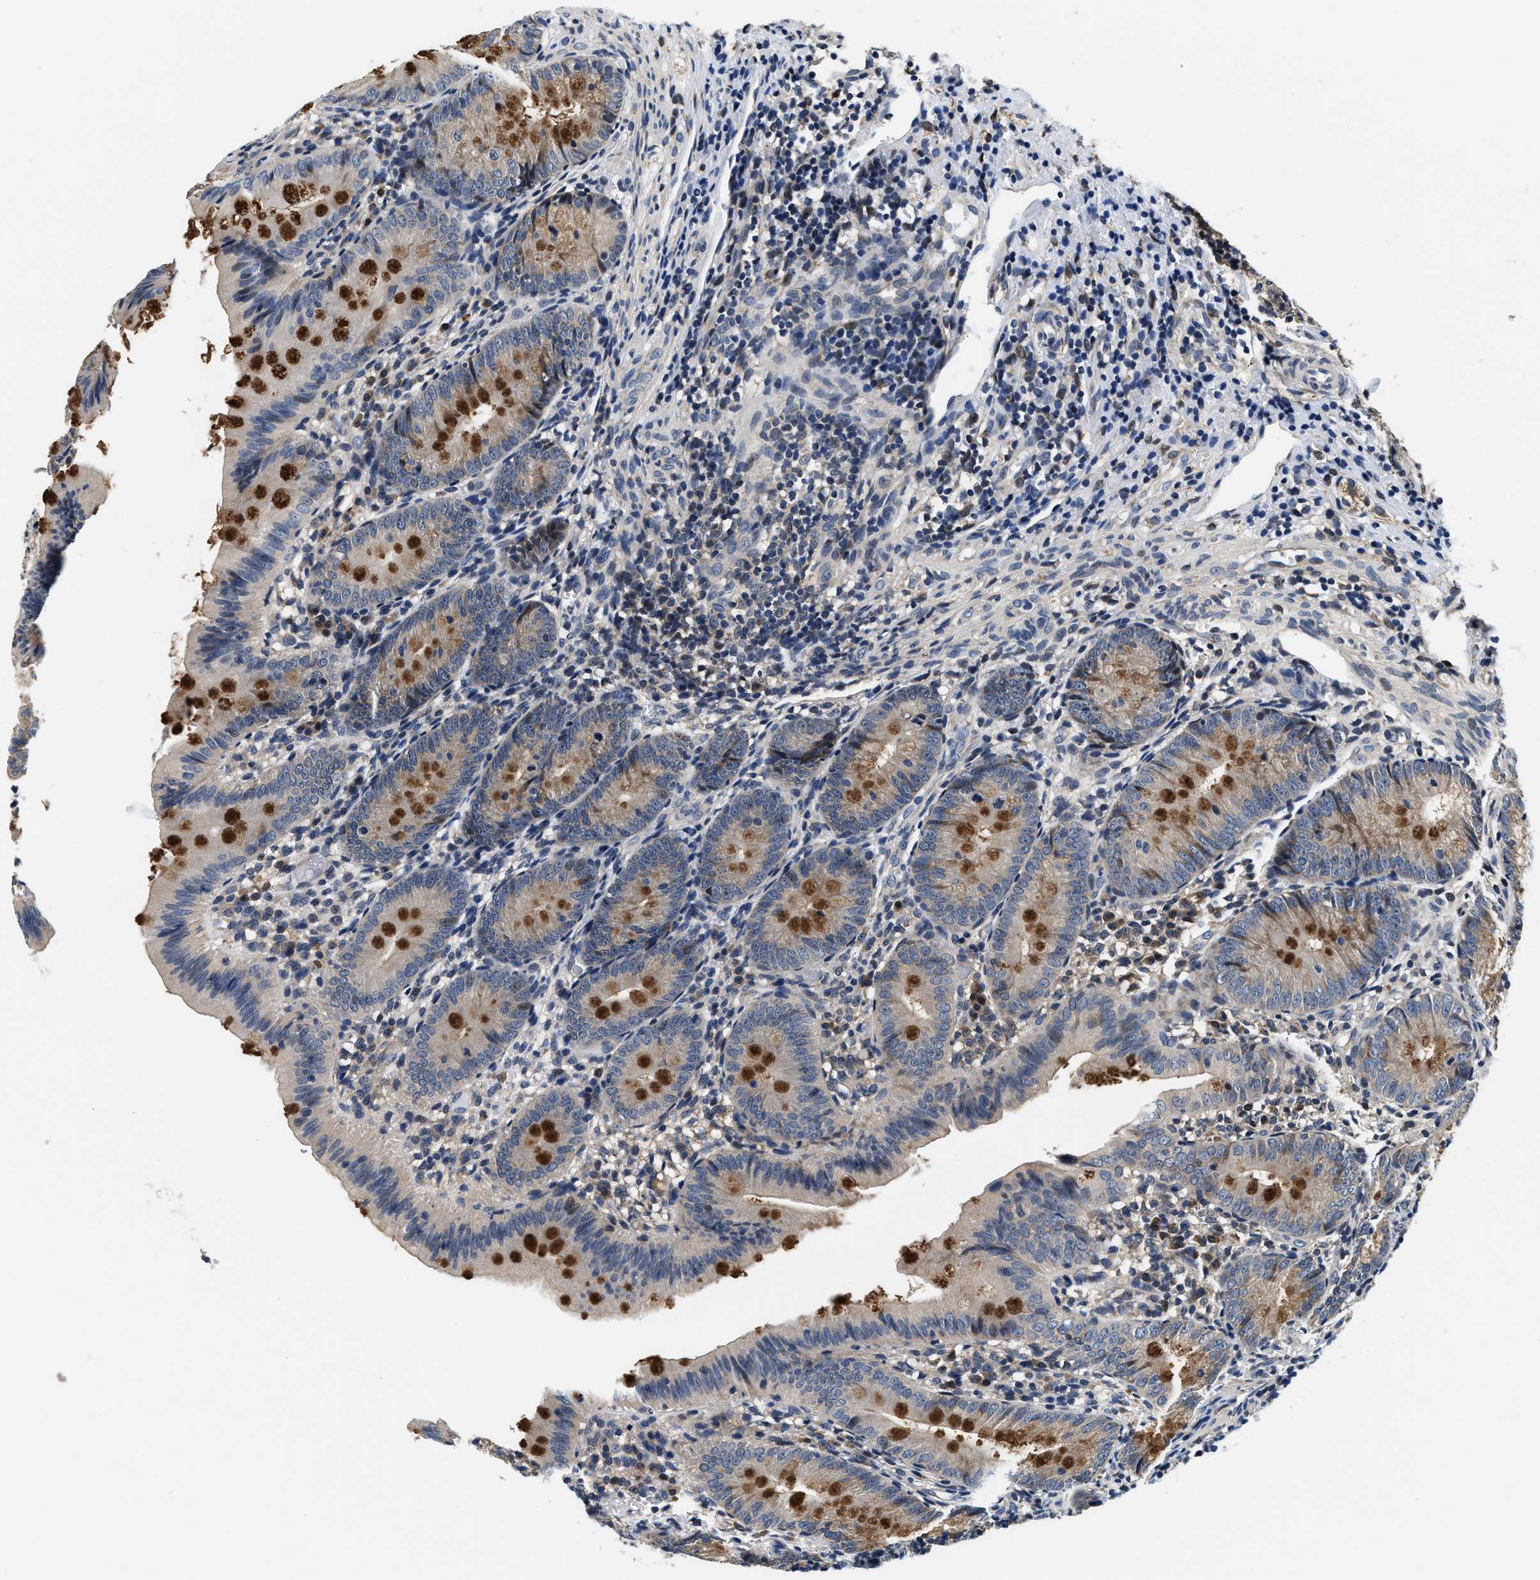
{"staining": {"intensity": "strong", "quantity": "25%-75%", "location": "cytoplasmic/membranous"}, "tissue": "appendix", "cell_type": "Glandular cells", "image_type": "normal", "snomed": [{"axis": "morphology", "description": "Normal tissue, NOS"}, {"axis": "topography", "description": "Appendix"}], "caption": "A high-resolution photomicrograph shows immunohistochemistry staining of benign appendix, which exhibits strong cytoplasmic/membranous expression in approximately 25%-75% of glandular cells.", "gene": "PHPT1", "patient": {"sex": "male", "age": 1}}